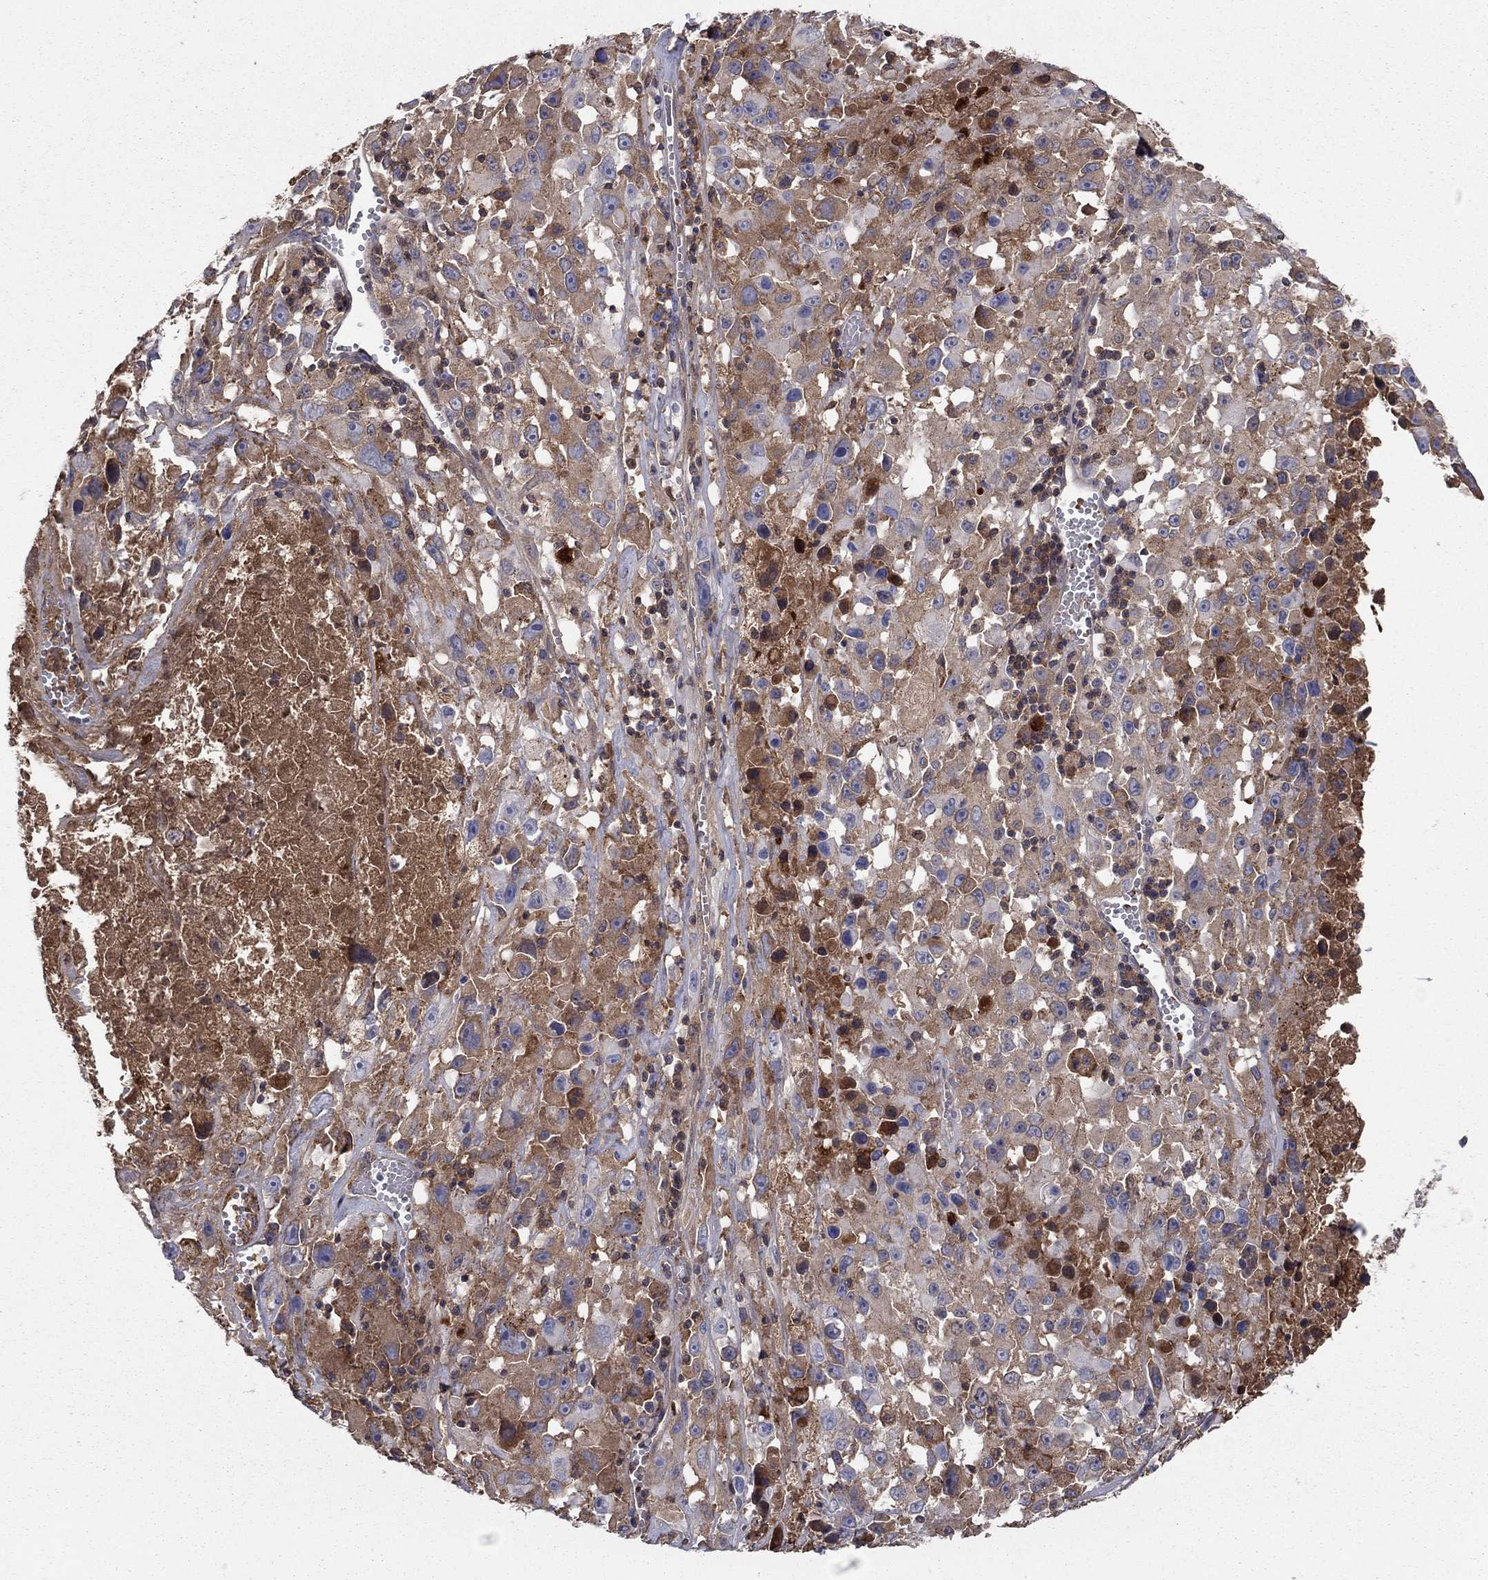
{"staining": {"intensity": "moderate", "quantity": "<25%", "location": "cytoplasmic/membranous"}, "tissue": "melanoma", "cell_type": "Tumor cells", "image_type": "cancer", "snomed": [{"axis": "morphology", "description": "Malignant melanoma, Metastatic site"}, {"axis": "topography", "description": "Lymph node"}], "caption": "Malignant melanoma (metastatic site) stained with DAB IHC displays low levels of moderate cytoplasmic/membranous staining in about <25% of tumor cells.", "gene": "HPX", "patient": {"sex": "male", "age": 50}}